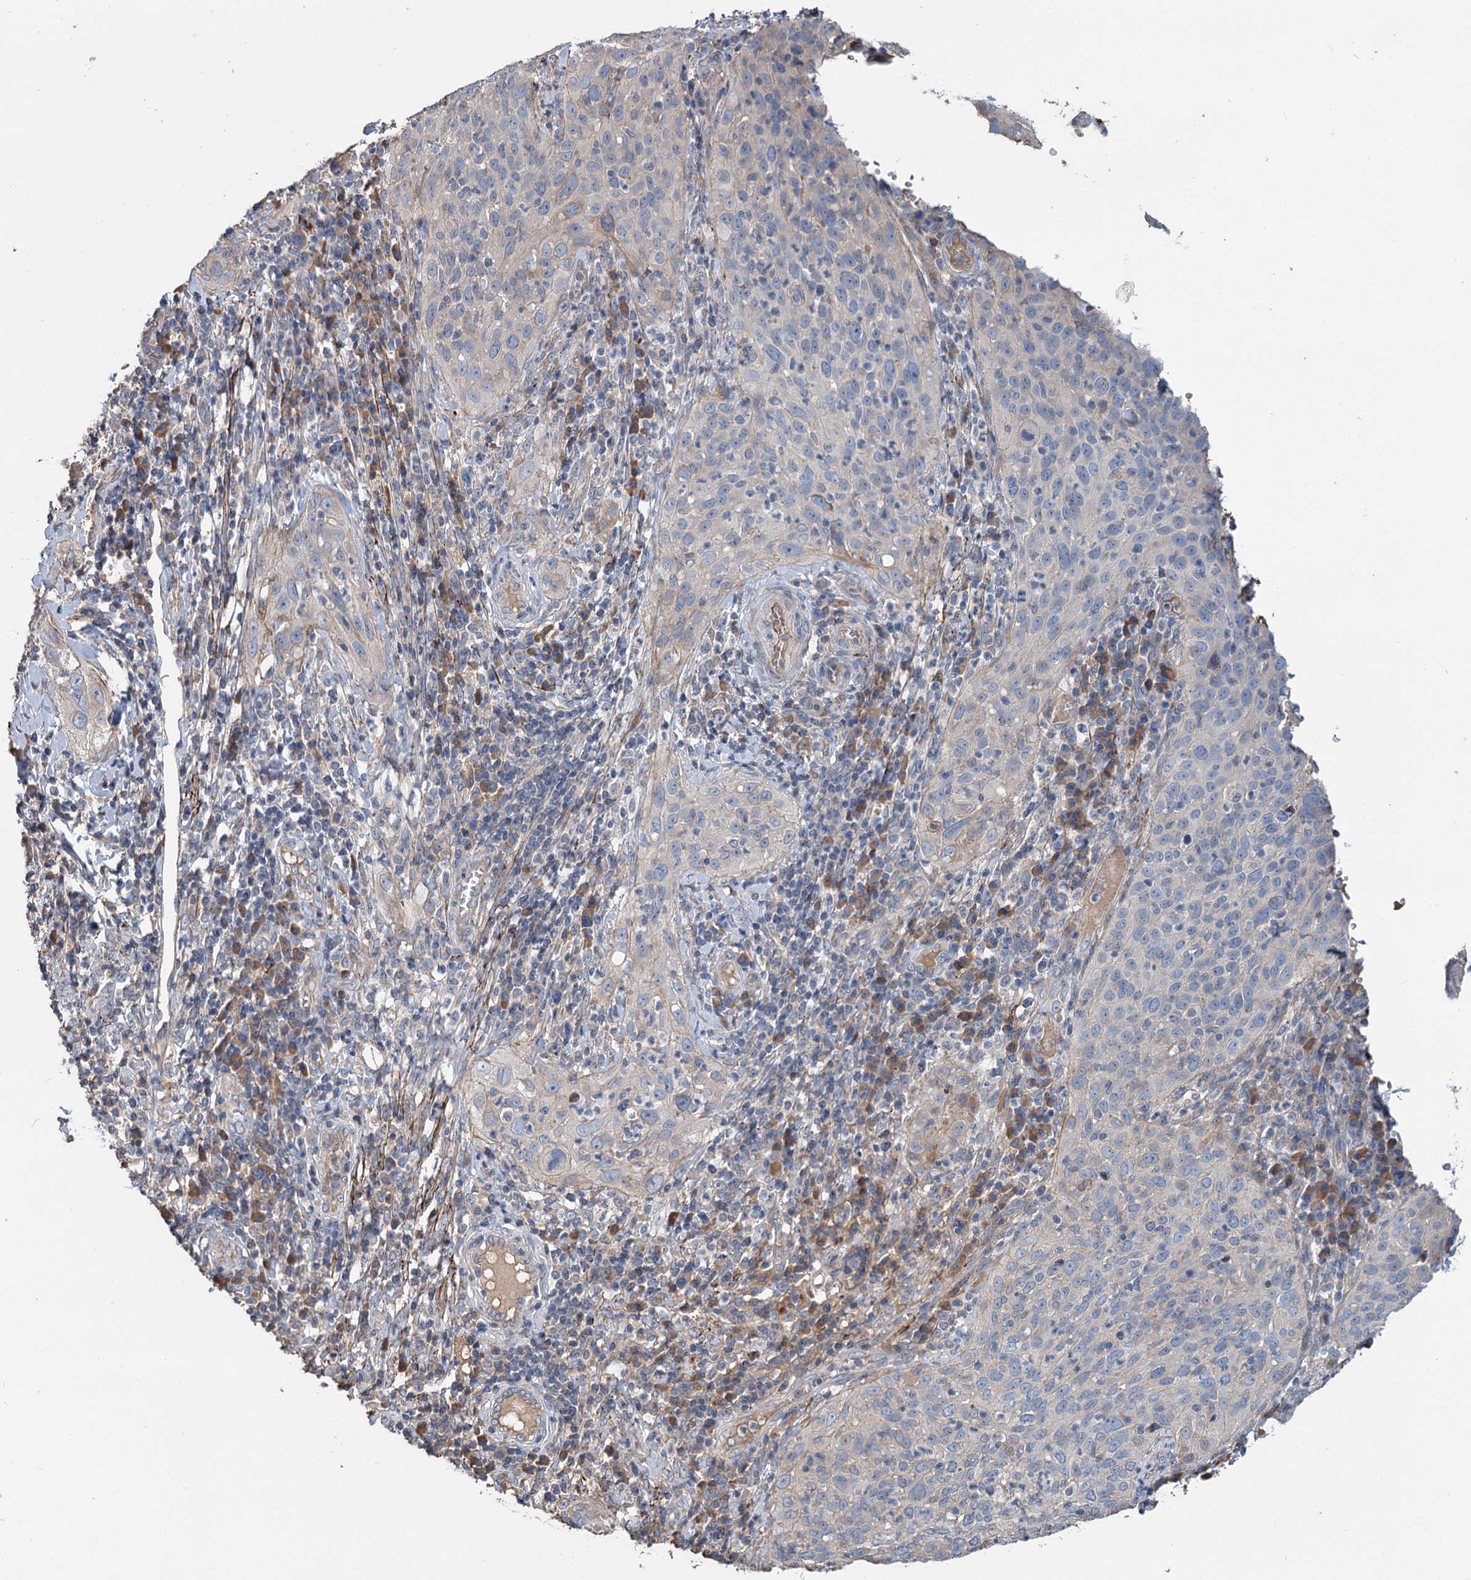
{"staining": {"intensity": "negative", "quantity": "none", "location": "none"}, "tissue": "cervical cancer", "cell_type": "Tumor cells", "image_type": "cancer", "snomed": [{"axis": "morphology", "description": "Squamous cell carcinoma, NOS"}, {"axis": "topography", "description": "Cervix"}], "caption": "High magnification brightfield microscopy of cervical squamous cell carcinoma stained with DAB (3,3'-diaminobenzidine) (brown) and counterstained with hematoxylin (blue): tumor cells show no significant positivity. The staining was performed using DAB to visualize the protein expression in brown, while the nuclei were stained in blue with hematoxylin (Magnification: 20x).", "gene": "URAD", "patient": {"sex": "female", "age": 31}}